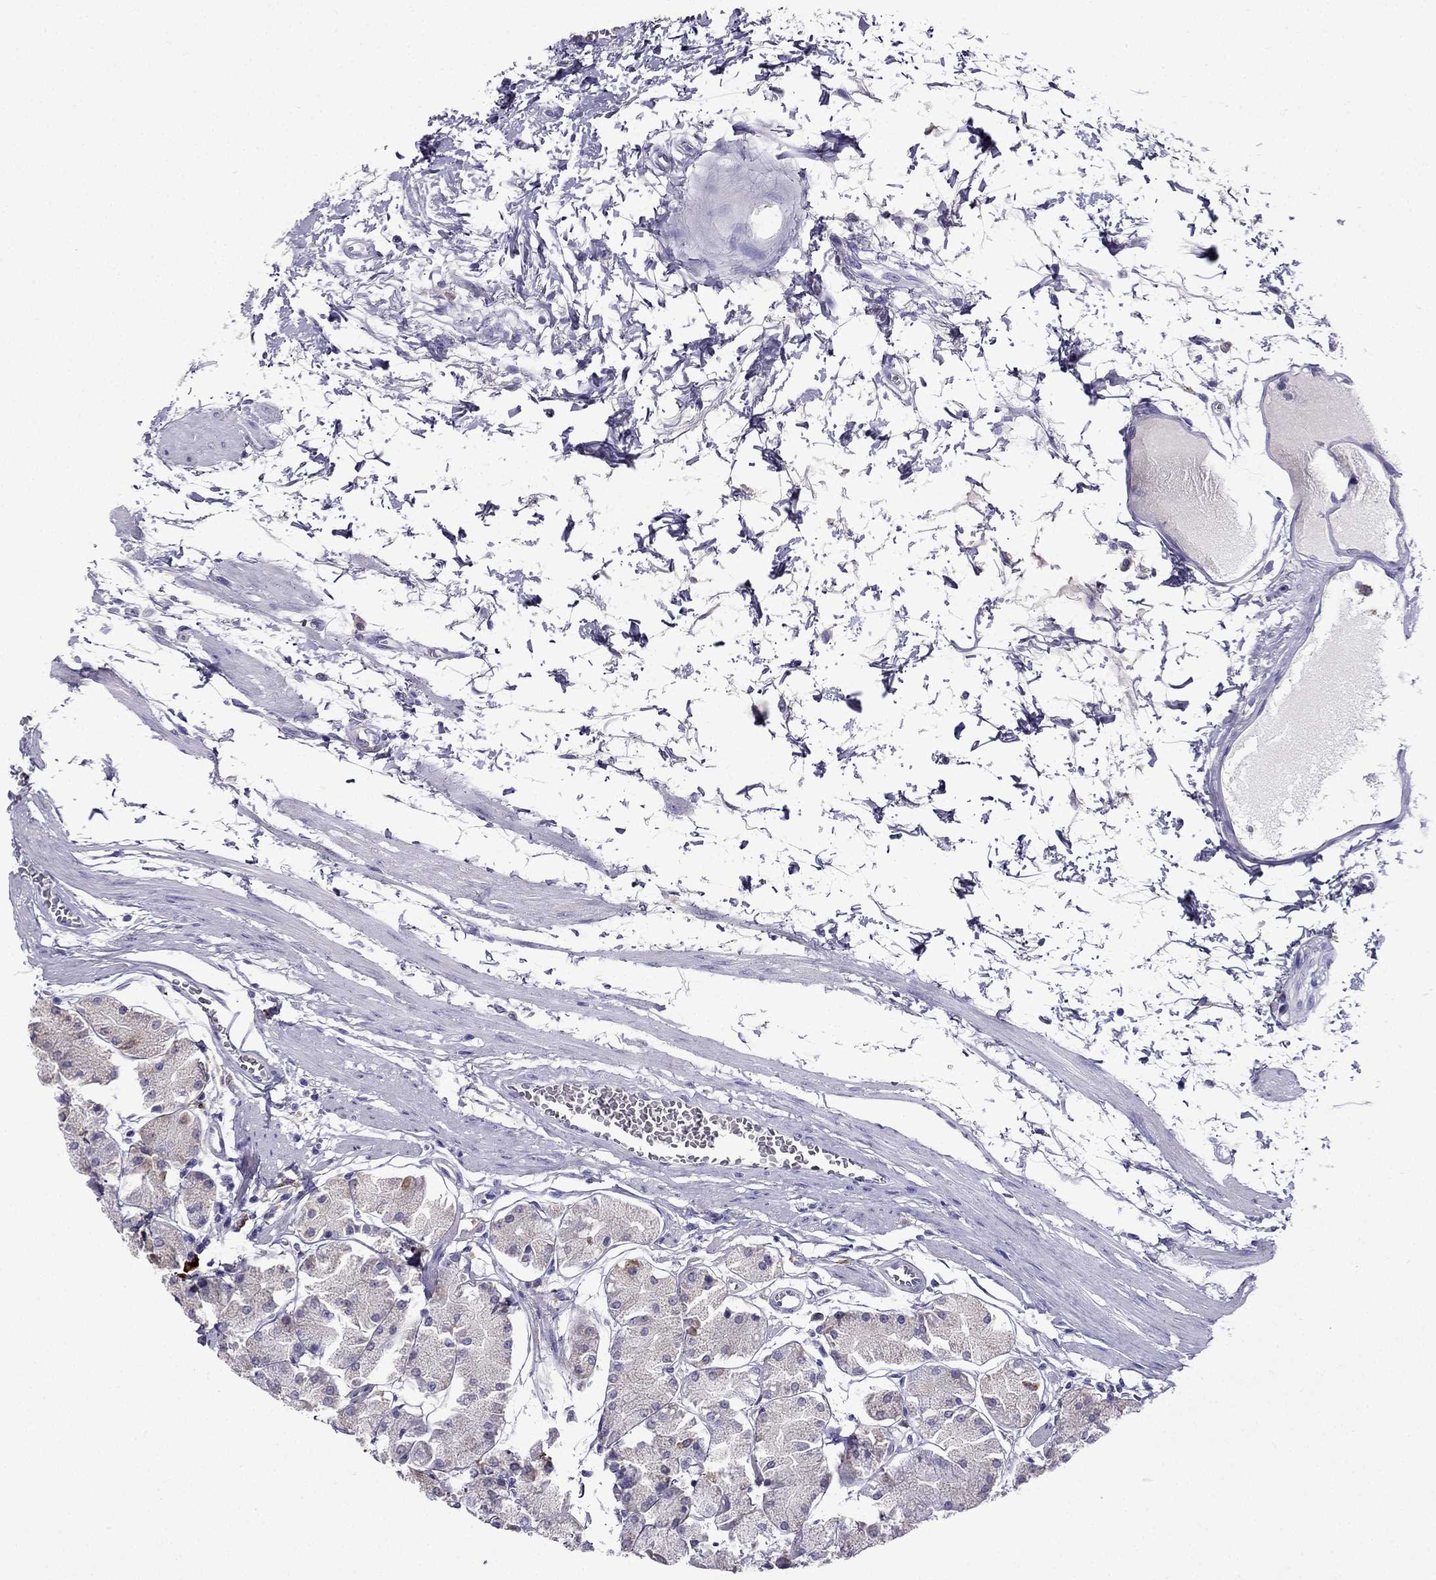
{"staining": {"intensity": "negative", "quantity": "none", "location": "none"}, "tissue": "stomach", "cell_type": "Glandular cells", "image_type": "normal", "snomed": [{"axis": "morphology", "description": "Normal tissue, NOS"}, {"axis": "topography", "description": "Stomach, upper"}], "caption": "High power microscopy histopathology image of an immunohistochemistry (IHC) photomicrograph of normal stomach, revealing no significant staining in glandular cells.", "gene": "TSSK4", "patient": {"sex": "male", "age": 60}}